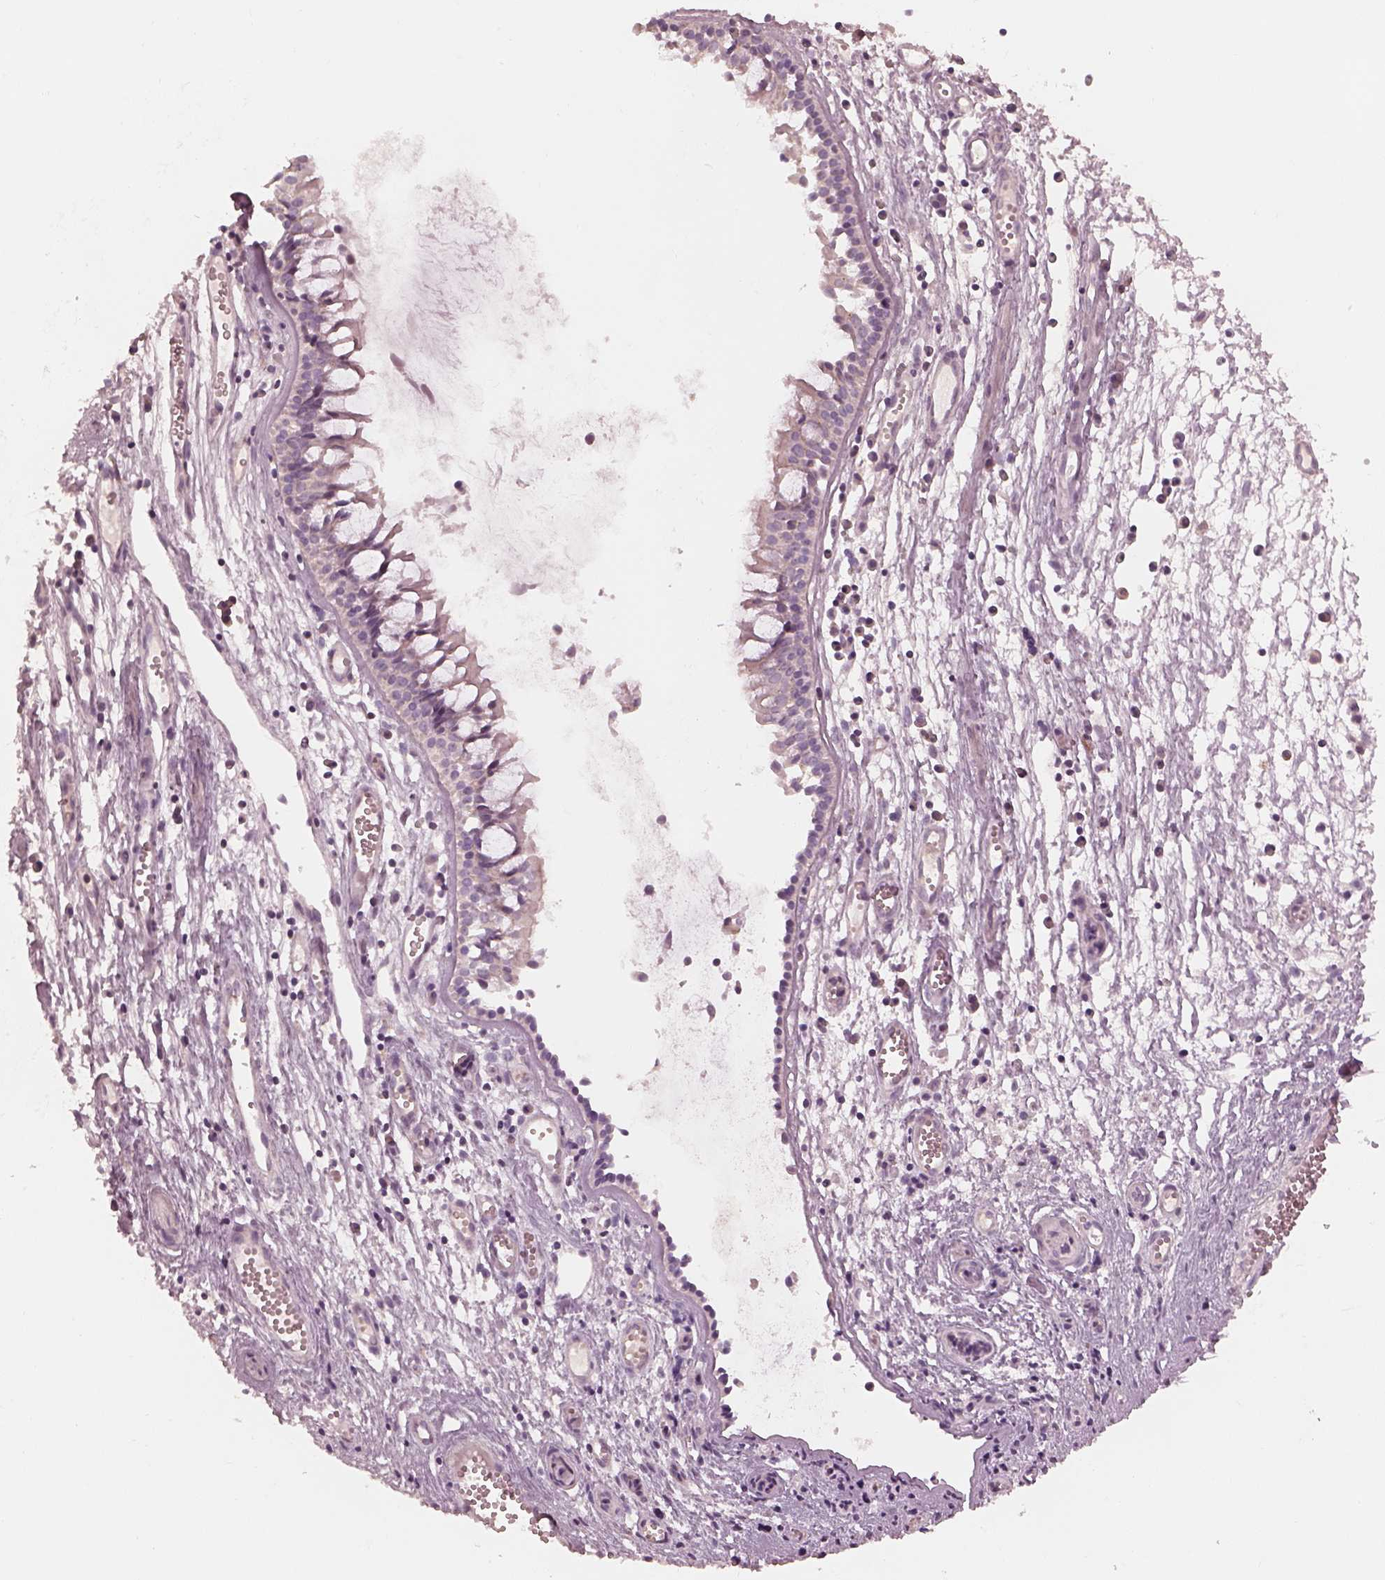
{"staining": {"intensity": "negative", "quantity": "none", "location": "none"}, "tissue": "nasopharynx", "cell_type": "Respiratory epithelial cells", "image_type": "normal", "snomed": [{"axis": "morphology", "description": "Normal tissue, NOS"}, {"axis": "topography", "description": "Nasopharynx"}], "caption": "DAB (3,3'-diaminobenzidine) immunohistochemical staining of unremarkable nasopharynx demonstrates no significant expression in respiratory epithelial cells. (DAB (3,3'-diaminobenzidine) immunohistochemistry, high magnification).", "gene": "PRKACG", "patient": {"sex": "male", "age": 31}}